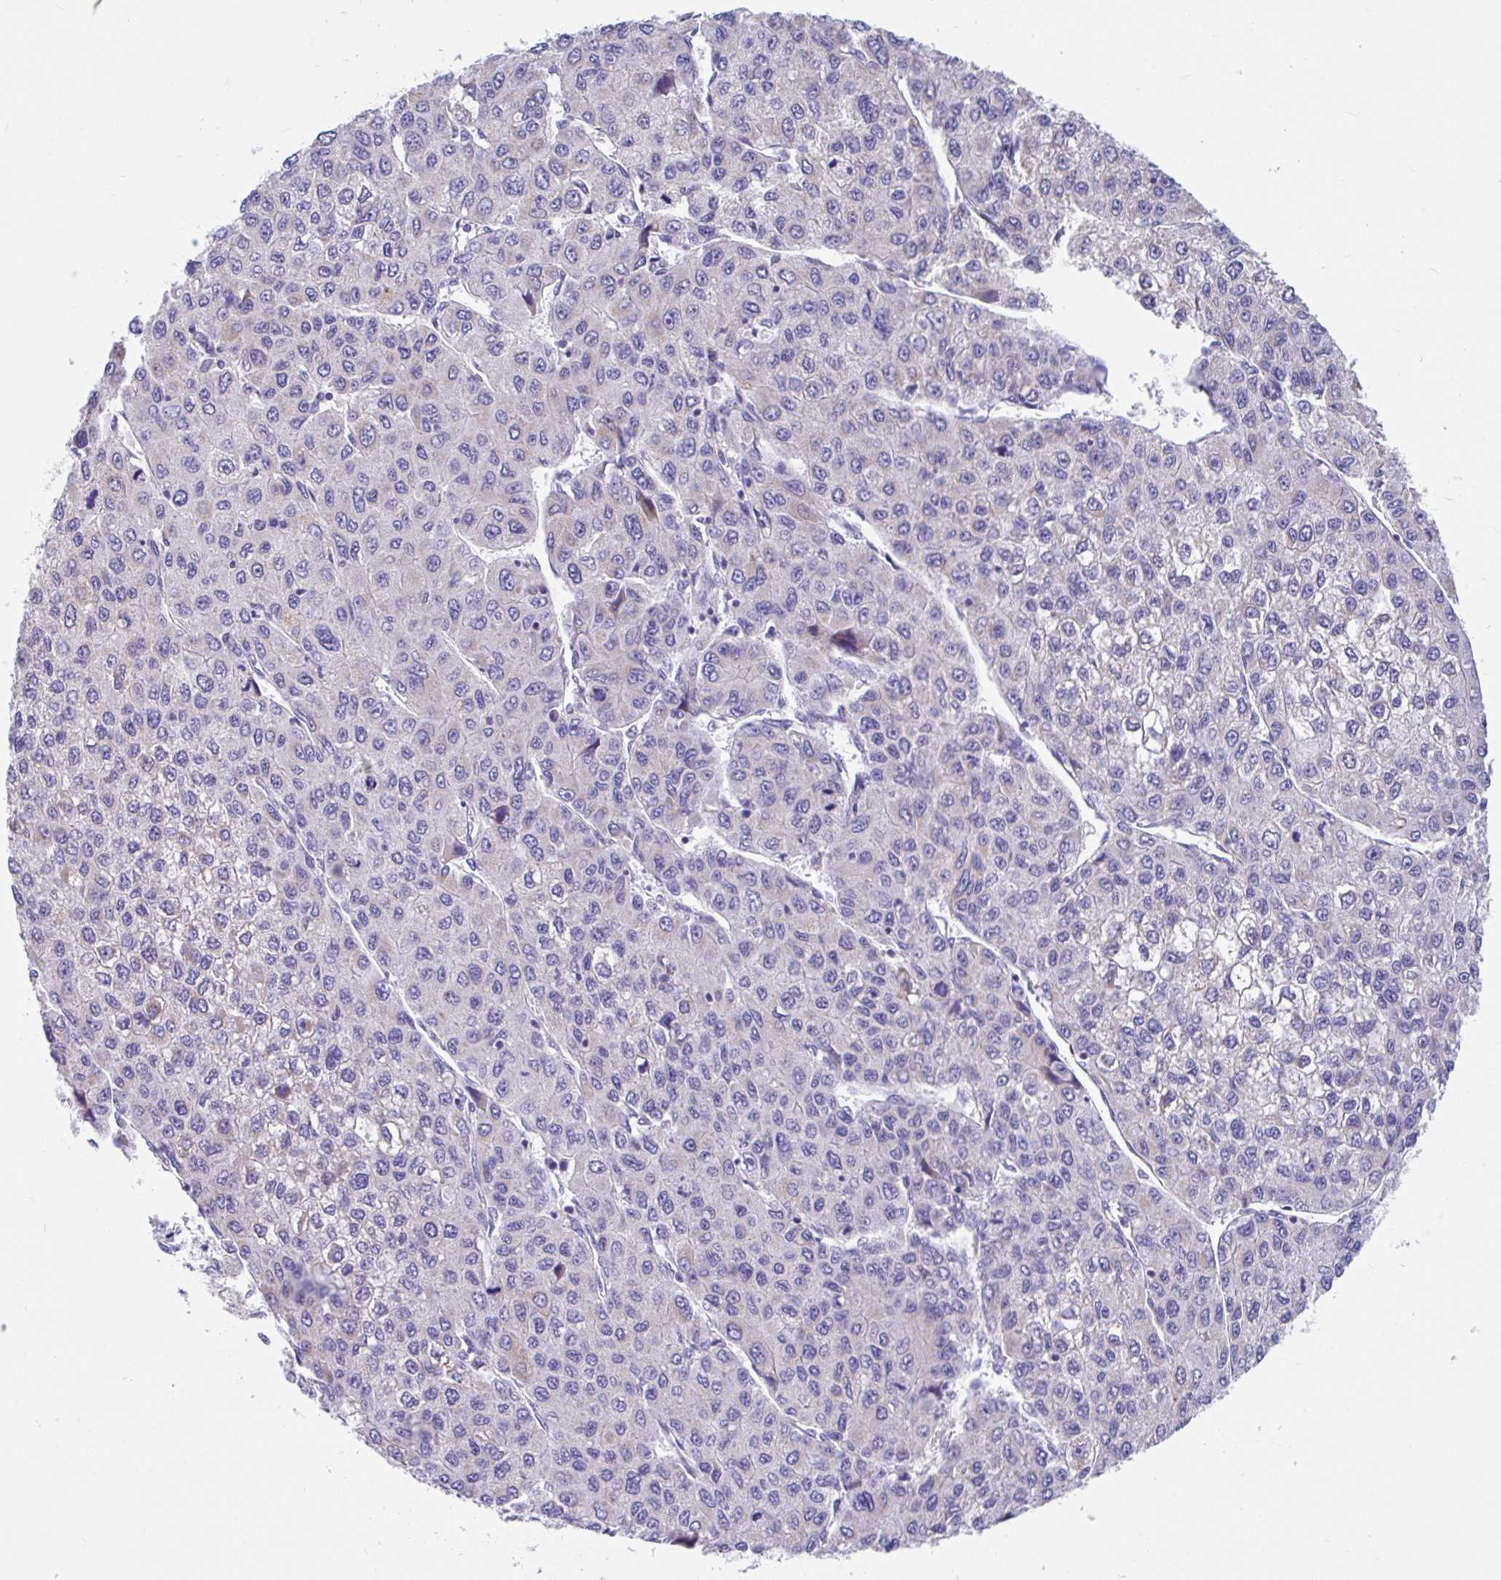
{"staining": {"intensity": "negative", "quantity": "none", "location": "none"}, "tissue": "liver cancer", "cell_type": "Tumor cells", "image_type": "cancer", "snomed": [{"axis": "morphology", "description": "Carcinoma, Hepatocellular, NOS"}, {"axis": "topography", "description": "Liver"}], "caption": "Tumor cells are negative for protein expression in human liver cancer (hepatocellular carcinoma).", "gene": "CCSAP", "patient": {"sex": "female", "age": 66}}